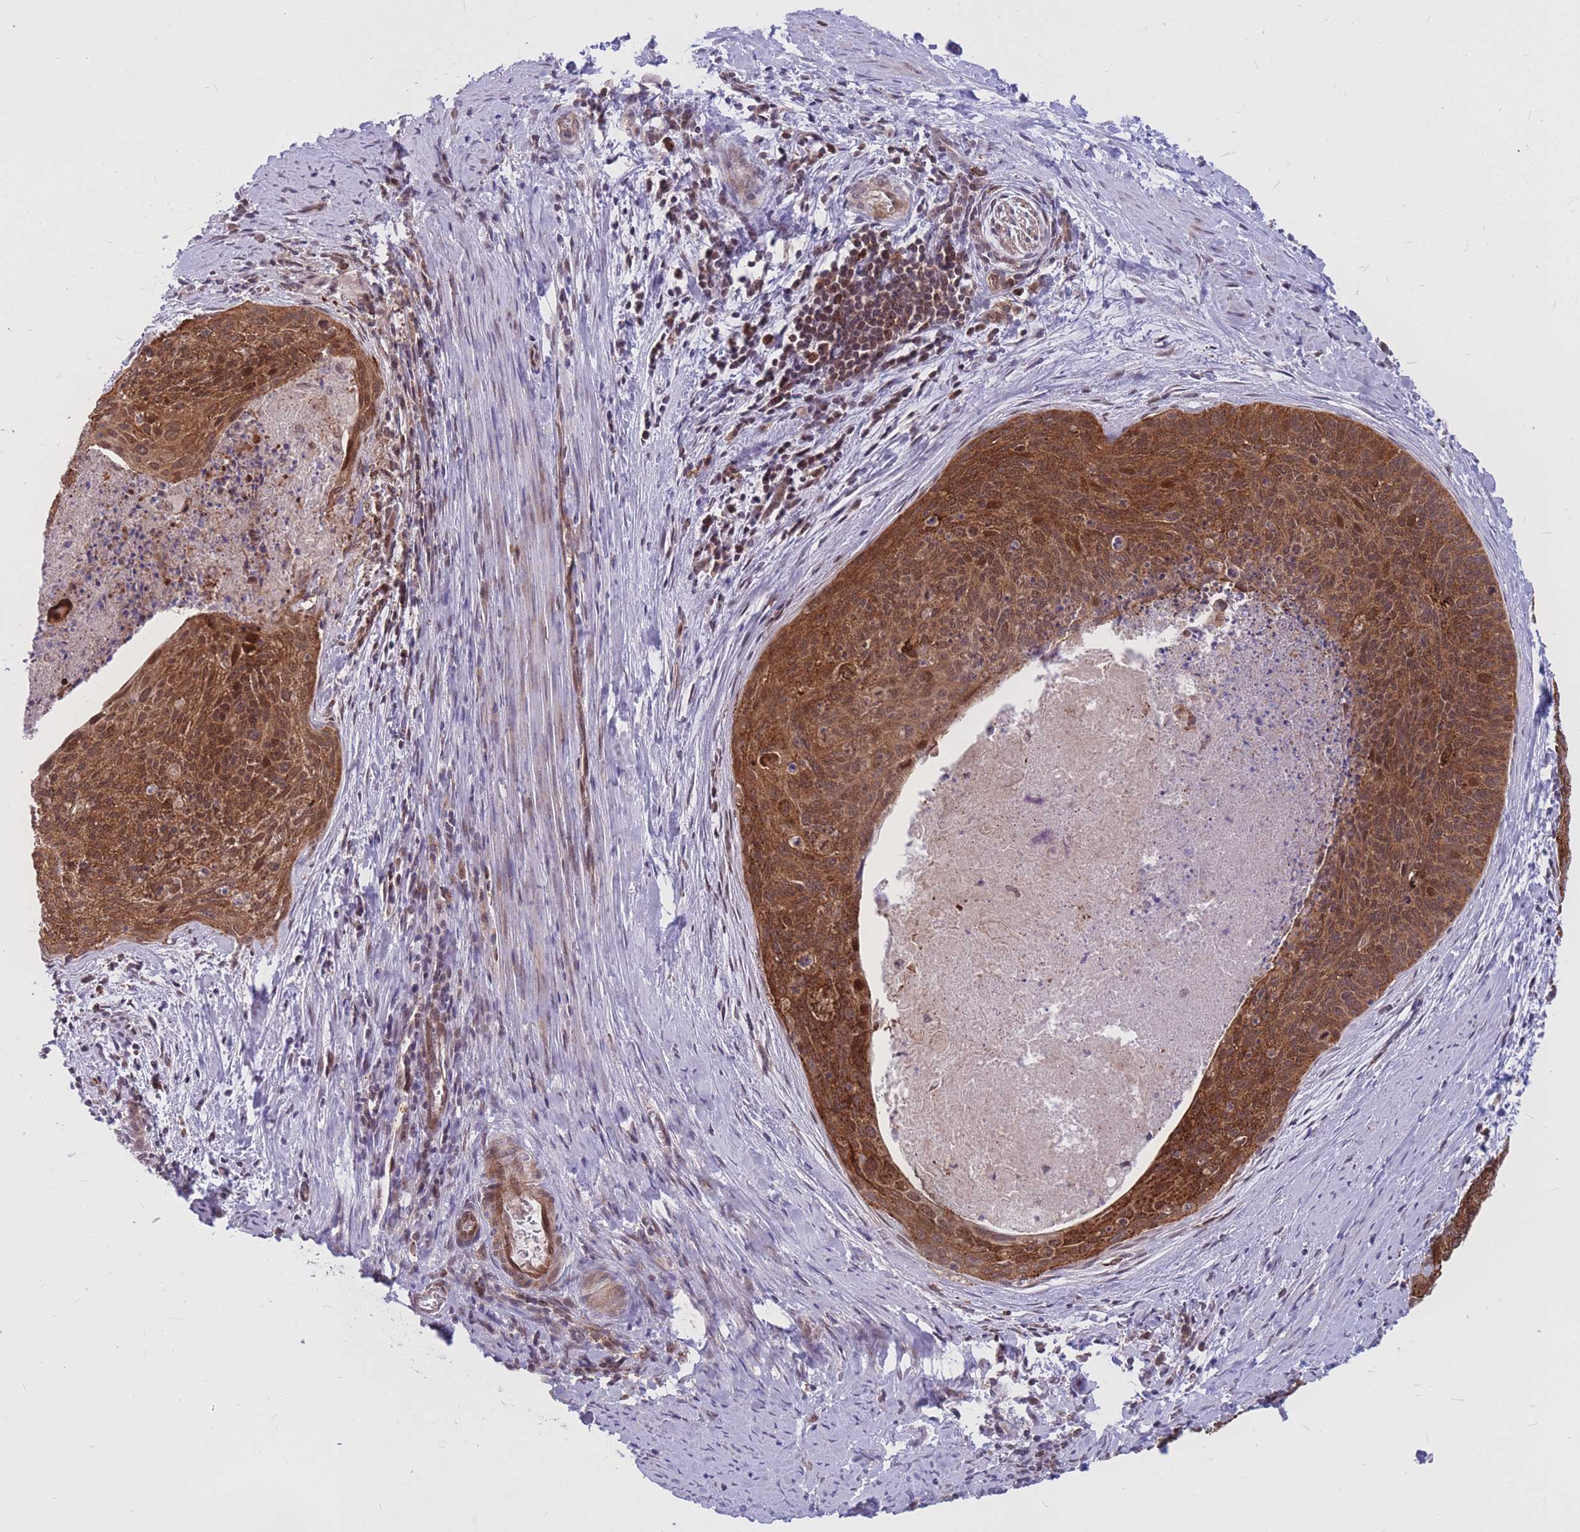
{"staining": {"intensity": "strong", "quantity": ">75%", "location": "cytoplasmic/membranous"}, "tissue": "cervical cancer", "cell_type": "Tumor cells", "image_type": "cancer", "snomed": [{"axis": "morphology", "description": "Squamous cell carcinoma, NOS"}, {"axis": "topography", "description": "Cervix"}], "caption": "This micrograph demonstrates immunohistochemistry staining of human cervical cancer (squamous cell carcinoma), with high strong cytoplasmic/membranous positivity in approximately >75% of tumor cells.", "gene": "TCF20", "patient": {"sex": "female", "age": 55}}